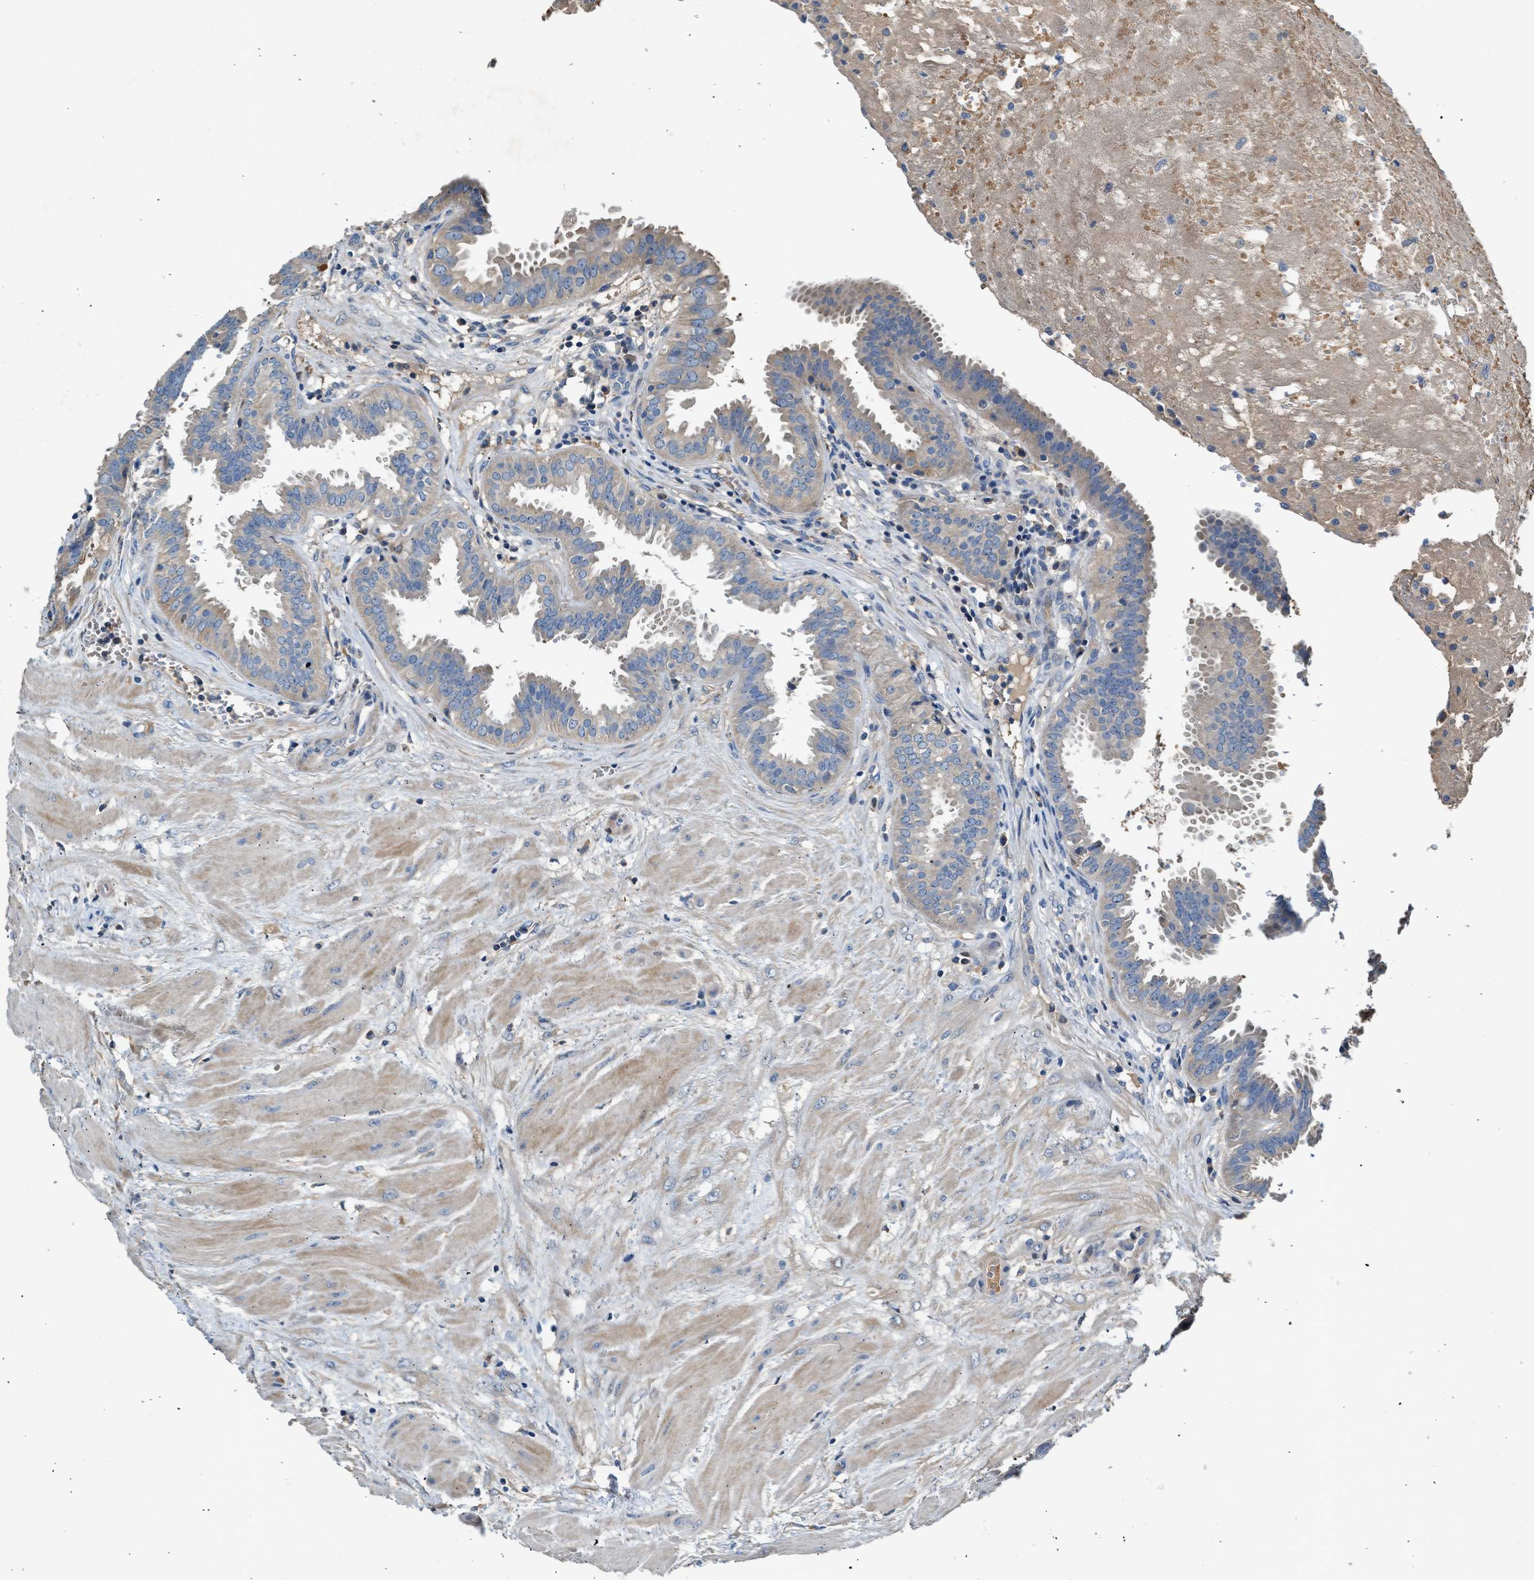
{"staining": {"intensity": "weak", "quantity": "25%-75%", "location": "cytoplasmic/membranous"}, "tissue": "fallopian tube", "cell_type": "Glandular cells", "image_type": "normal", "snomed": [{"axis": "morphology", "description": "Normal tissue, NOS"}, {"axis": "topography", "description": "Fallopian tube"}, {"axis": "topography", "description": "Placenta"}], "caption": "High-power microscopy captured an immunohistochemistry (IHC) micrograph of benign fallopian tube, revealing weak cytoplasmic/membranous expression in about 25%-75% of glandular cells. (Brightfield microscopy of DAB IHC at high magnification).", "gene": "RWDD2B", "patient": {"sex": "female", "age": 32}}